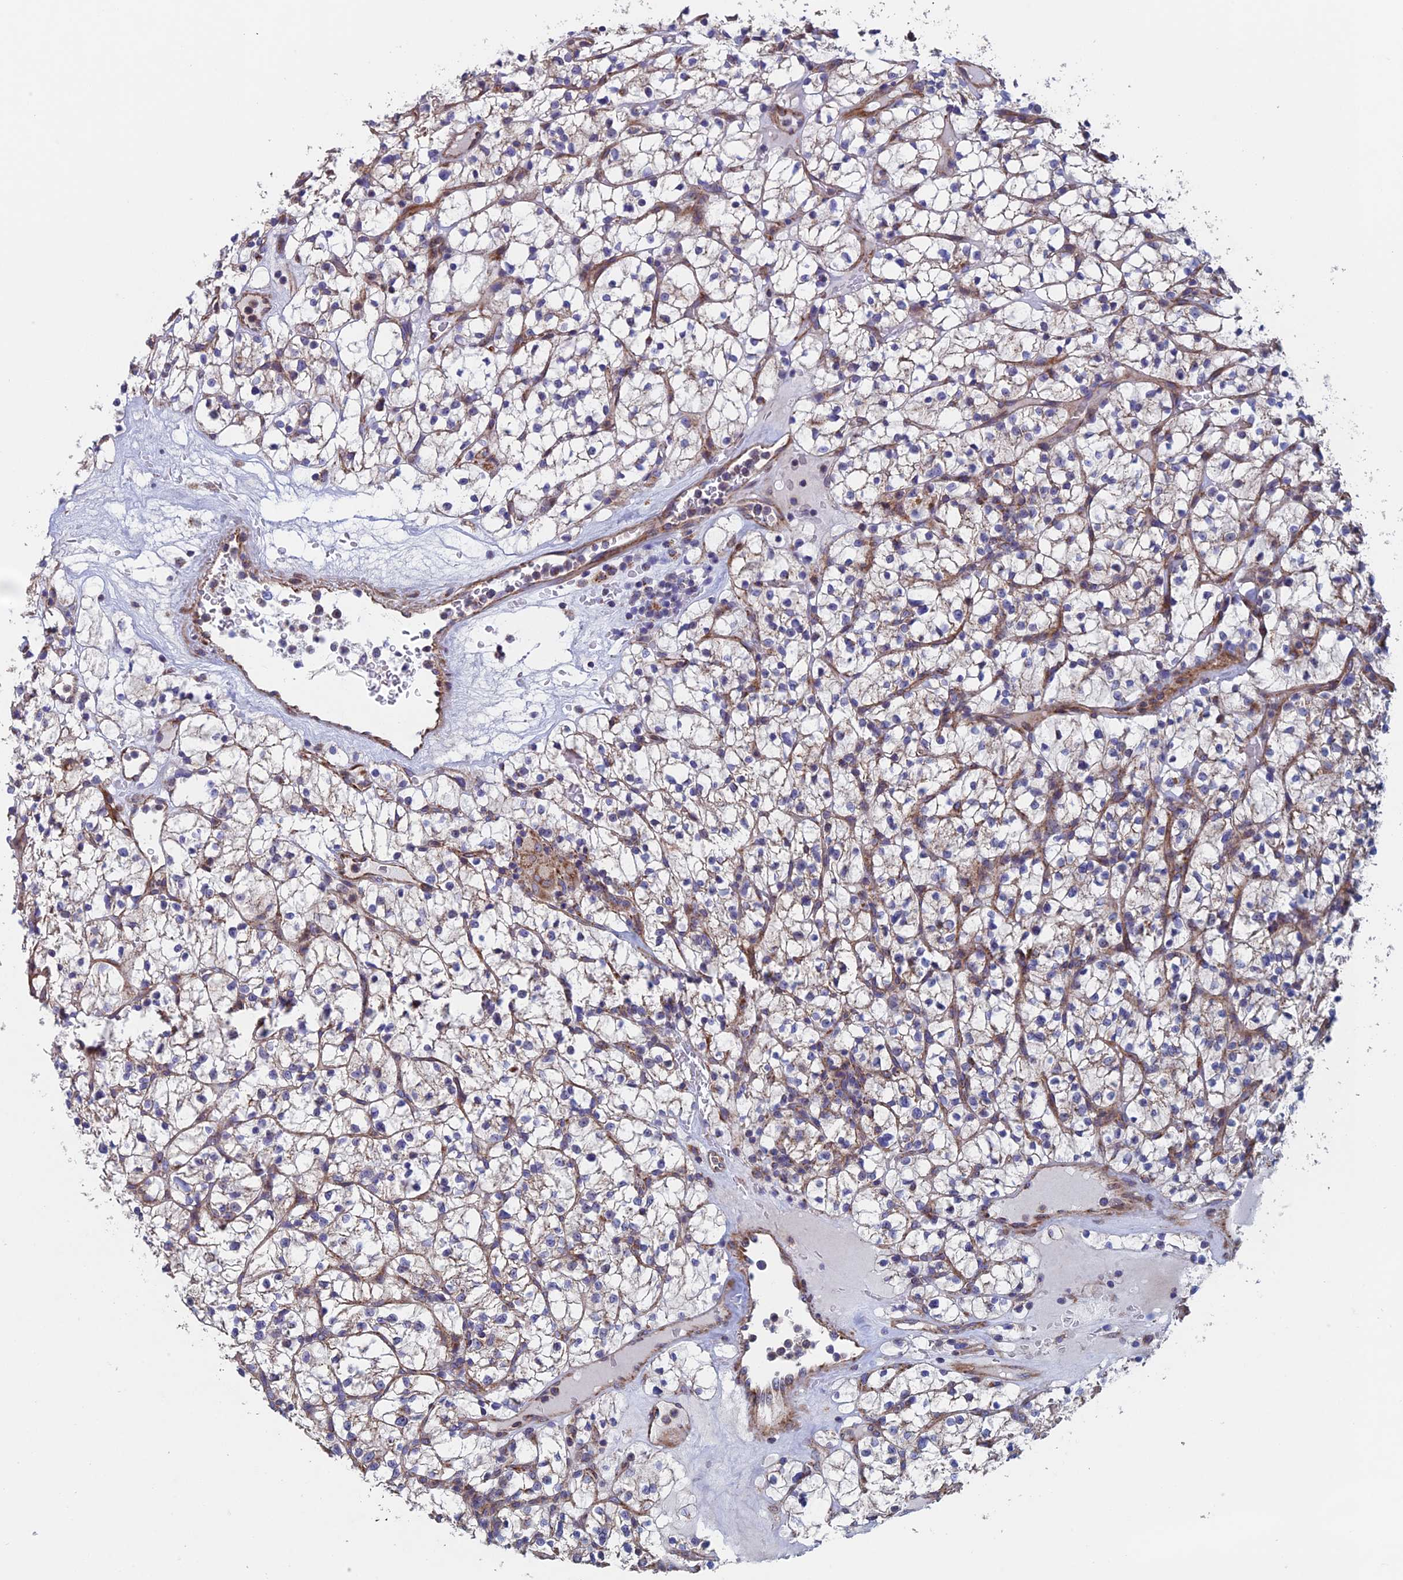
{"staining": {"intensity": "negative", "quantity": "none", "location": "none"}, "tissue": "renal cancer", "cell_type": "Tumor cells", "image_type": "cancer", "snomed": [{"axis": "morphology", "description": "Adenocarcinoma, NOS"}, {"axis": "topography", "description": "Kidney"}], "caption": "A histopathology image of human renal adenocarcinoma is negative for staining in tumor cells.", "gene": "MRPL1", "patient": {"sex": "female", "age": 64}}